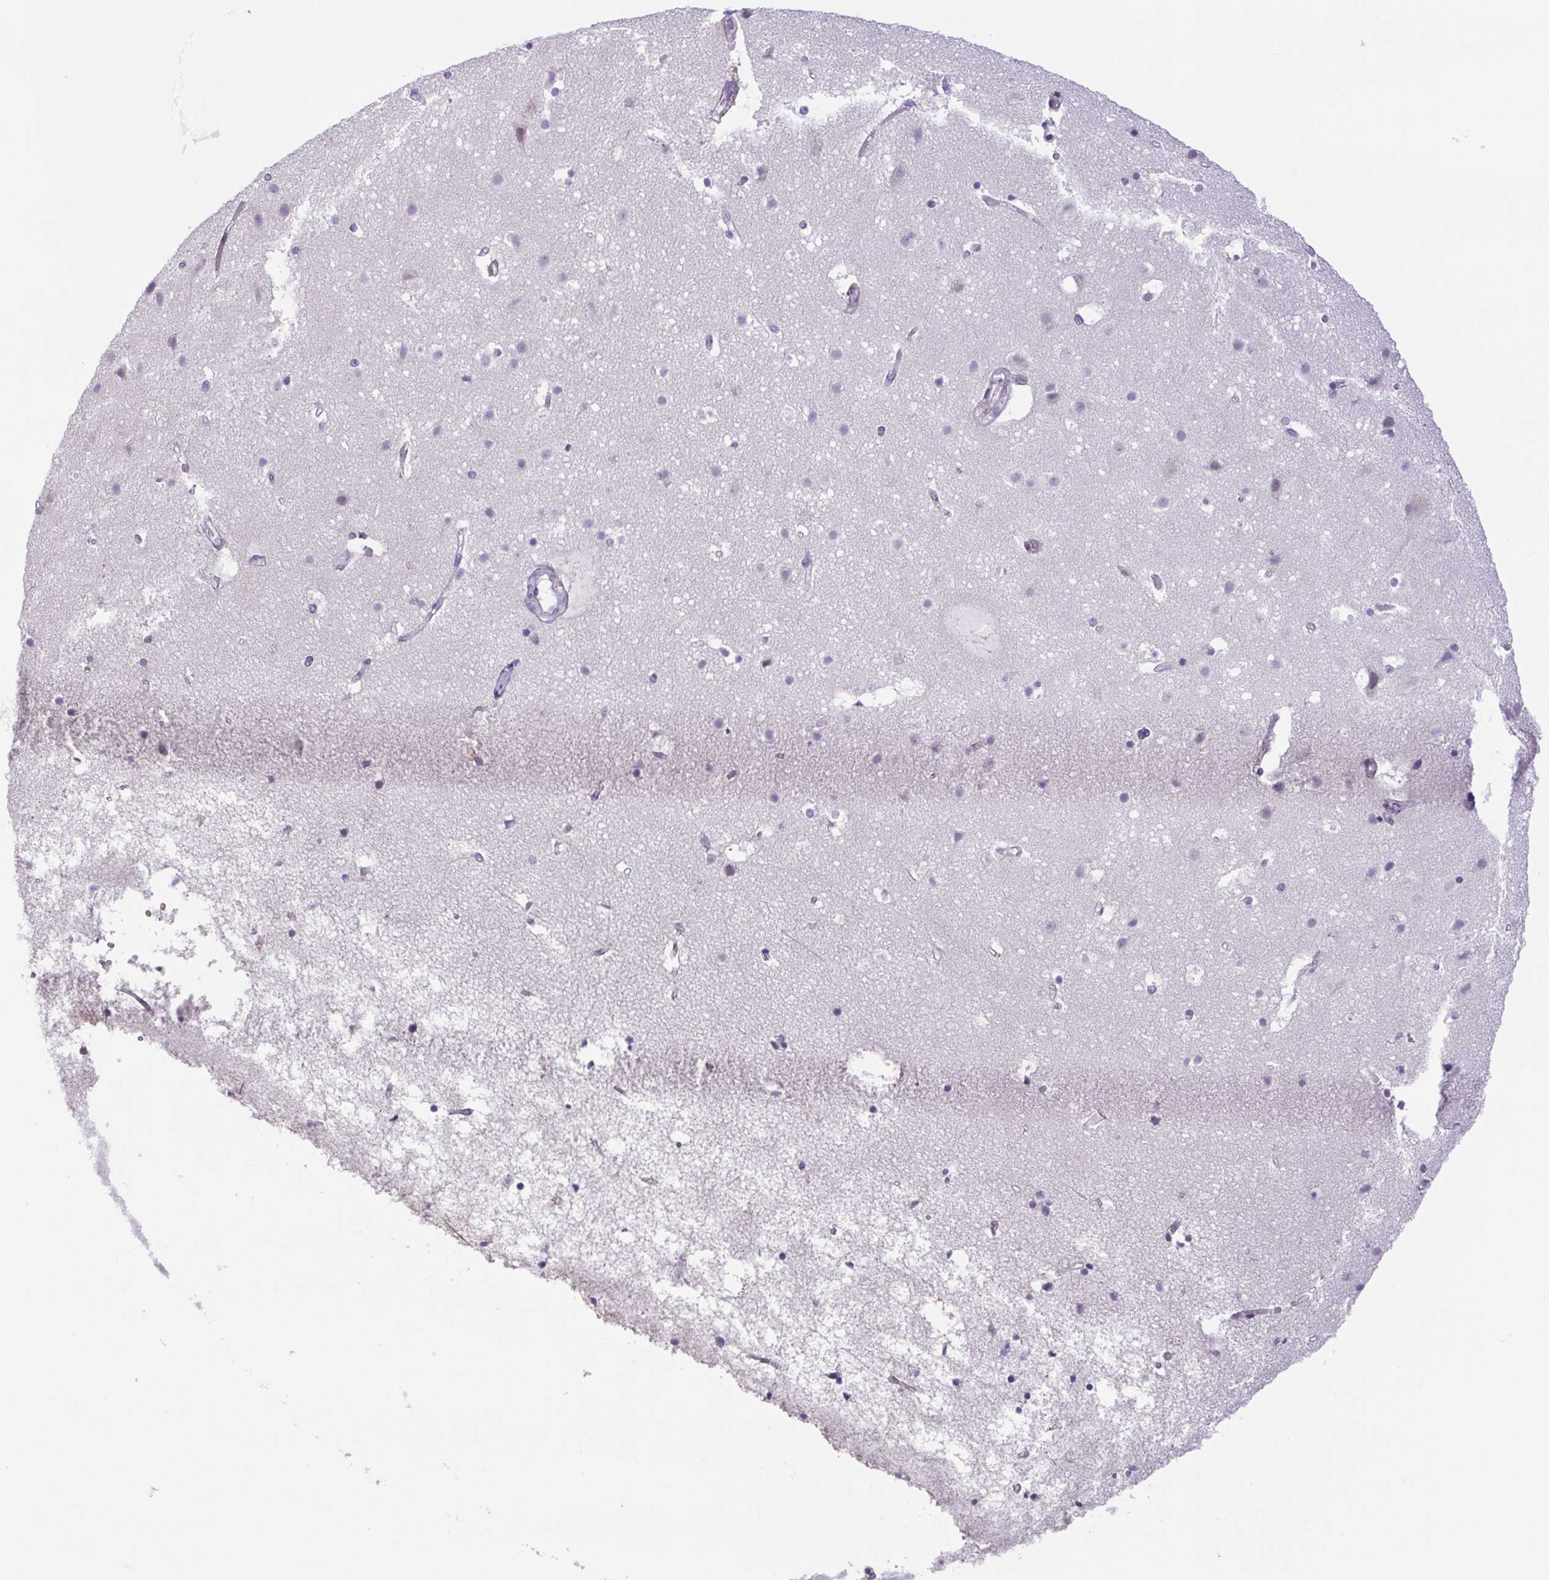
{"staining": {"intensity": "negative", "quantity": "none", "location": "none"}, "tissue": "cerebral cortex", "cell_type": "Endothelial cells", "image_type": "normal", "snomed": [{"axis": "morphology", "description": "Normal tissue, NOS"}, {"axis": "topography", "description": "Cerebral cortex"}], "caption": "Immunohistochemistry of unremarkable cerebral cortex demonstrates no positivity in endothelial cells.", "gene": "FAM177B", "patient": {"sex": "female", "age": 52}}